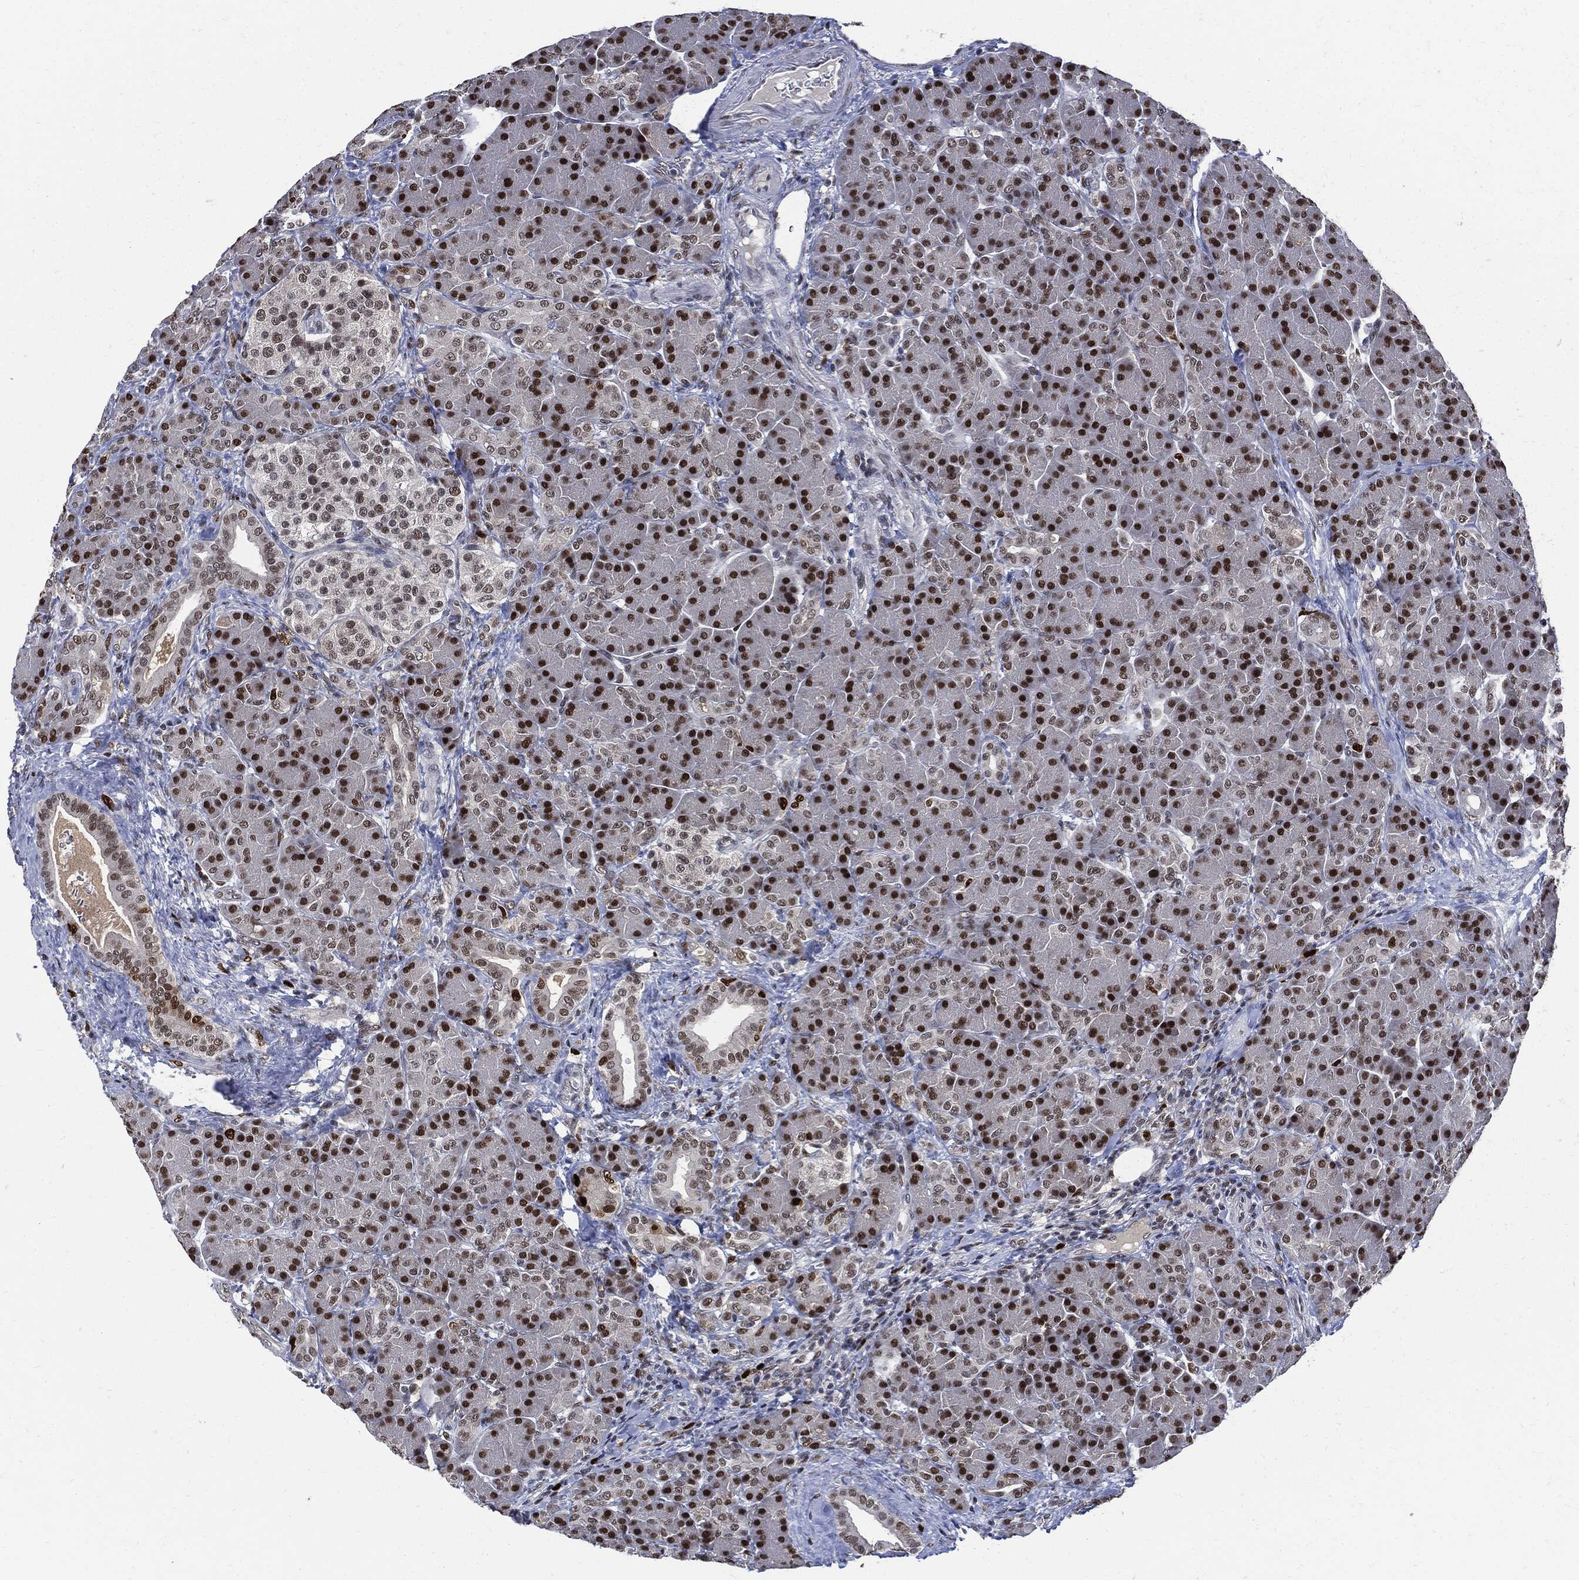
{"staining": {"intensity": "strong", "quantity": ">75%", "location": "nuclear"}, "tissue": "pancreas", "cell_type": "Exocrine glandular cells", "image_type": "normal", "snomed": [{"axis": "morphology", "description": "Normal tissue, NOS"}, {"axis": "topography", "description": "Pancreas"}], "caption": "Protein expression analysis of benign human pancreas reveals strong nuclear expression in about >75% of exocrine glandular cells.", "gene": "PCNA", "patient": {"sex": "female", "age": 63}}